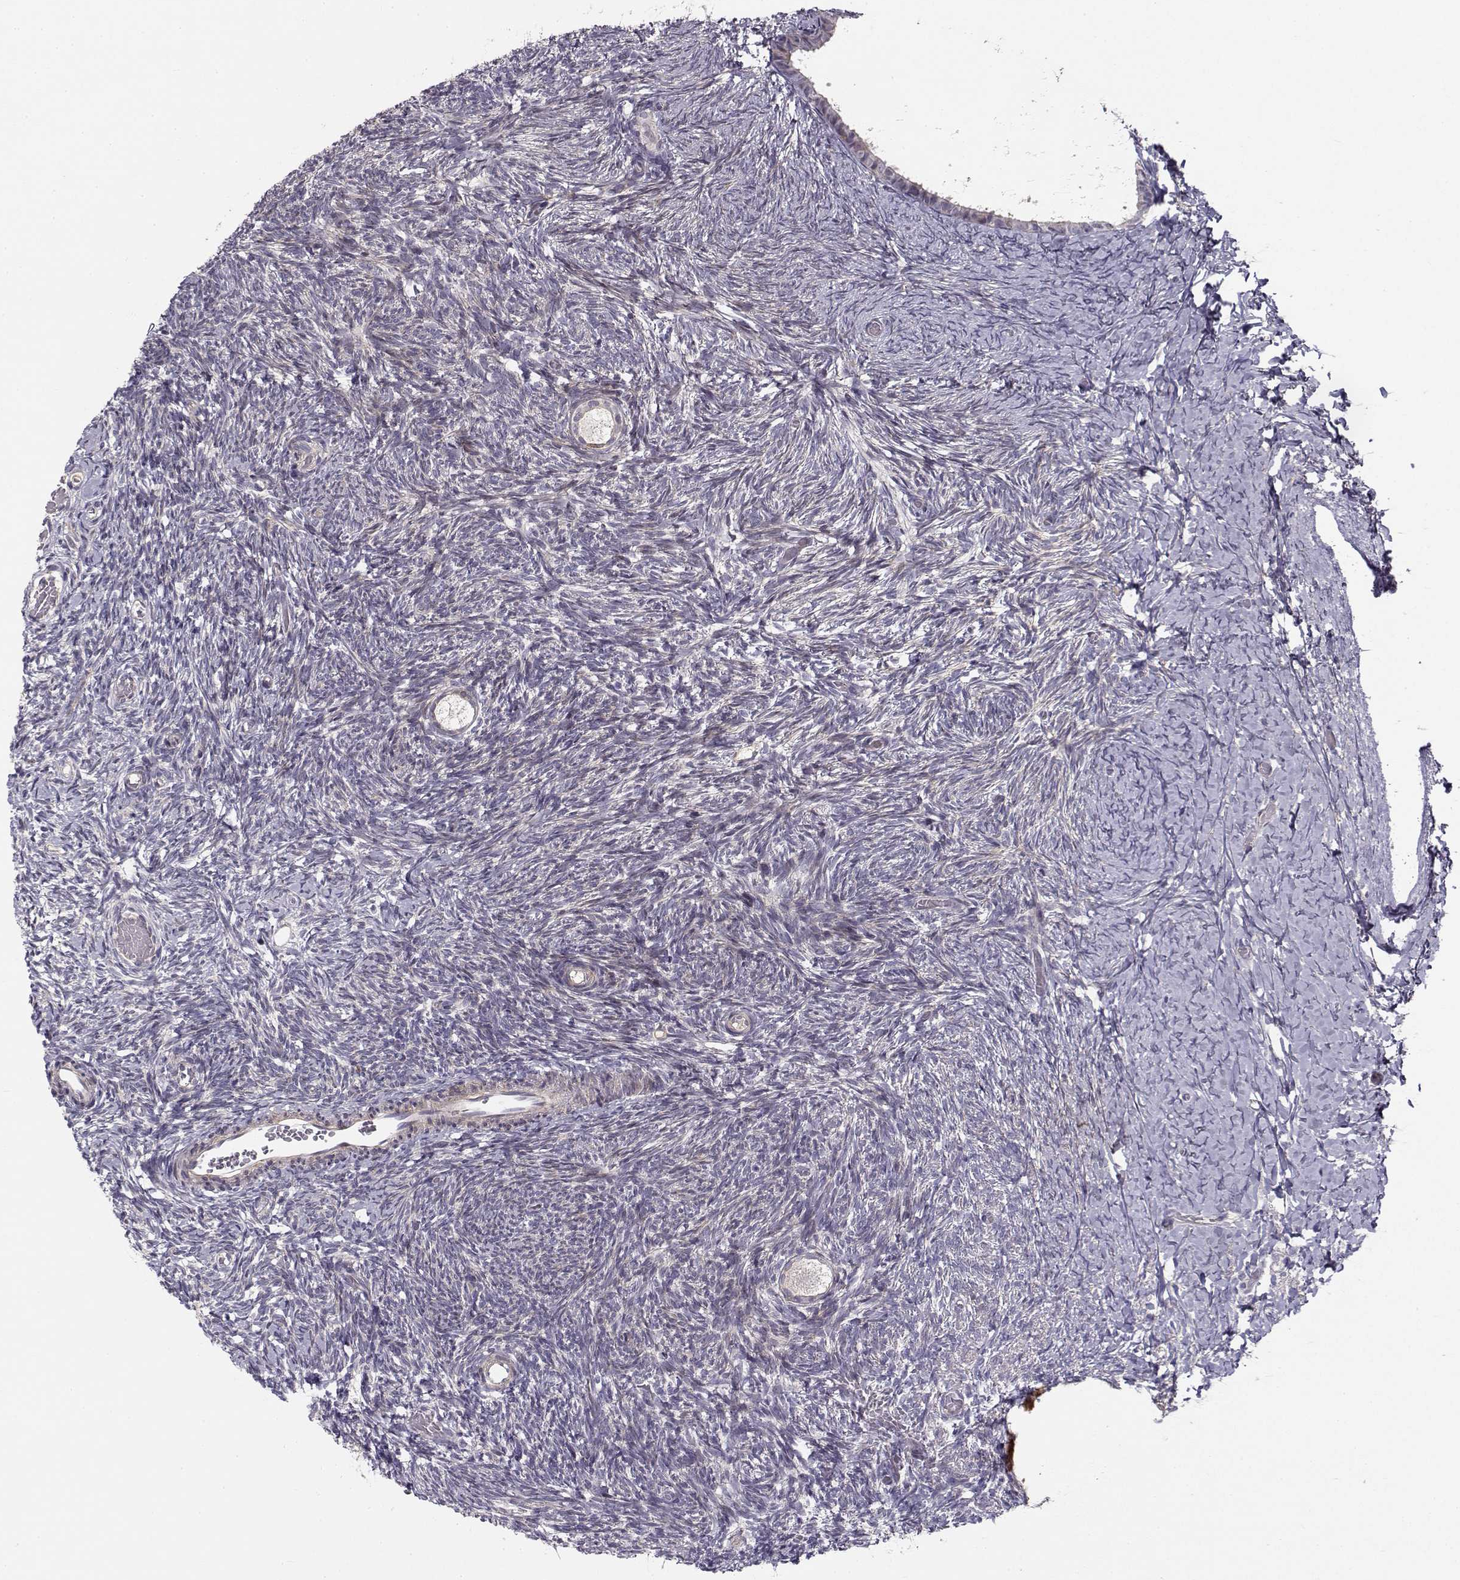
{"staining": {"intensity": "negative", "quantity": "none", "location": "none"}, "tissue": "ovary", "cell_type": "Follicle cells", "image_type": "normal", "snomed": [{"axis": "morphology", "description": "Normal tissue, NOS"}, {"axis": "topography", "description": "Ovary"}], "caption": "This is a image of immunohistochemistry staining of normal ovary, which shows no positivity in follicle cells. (Brightfield microscopy of DAB IHC at high magnification).", "gene": "RGS9BP", "patient": {"sex": "female", "age": 39}}